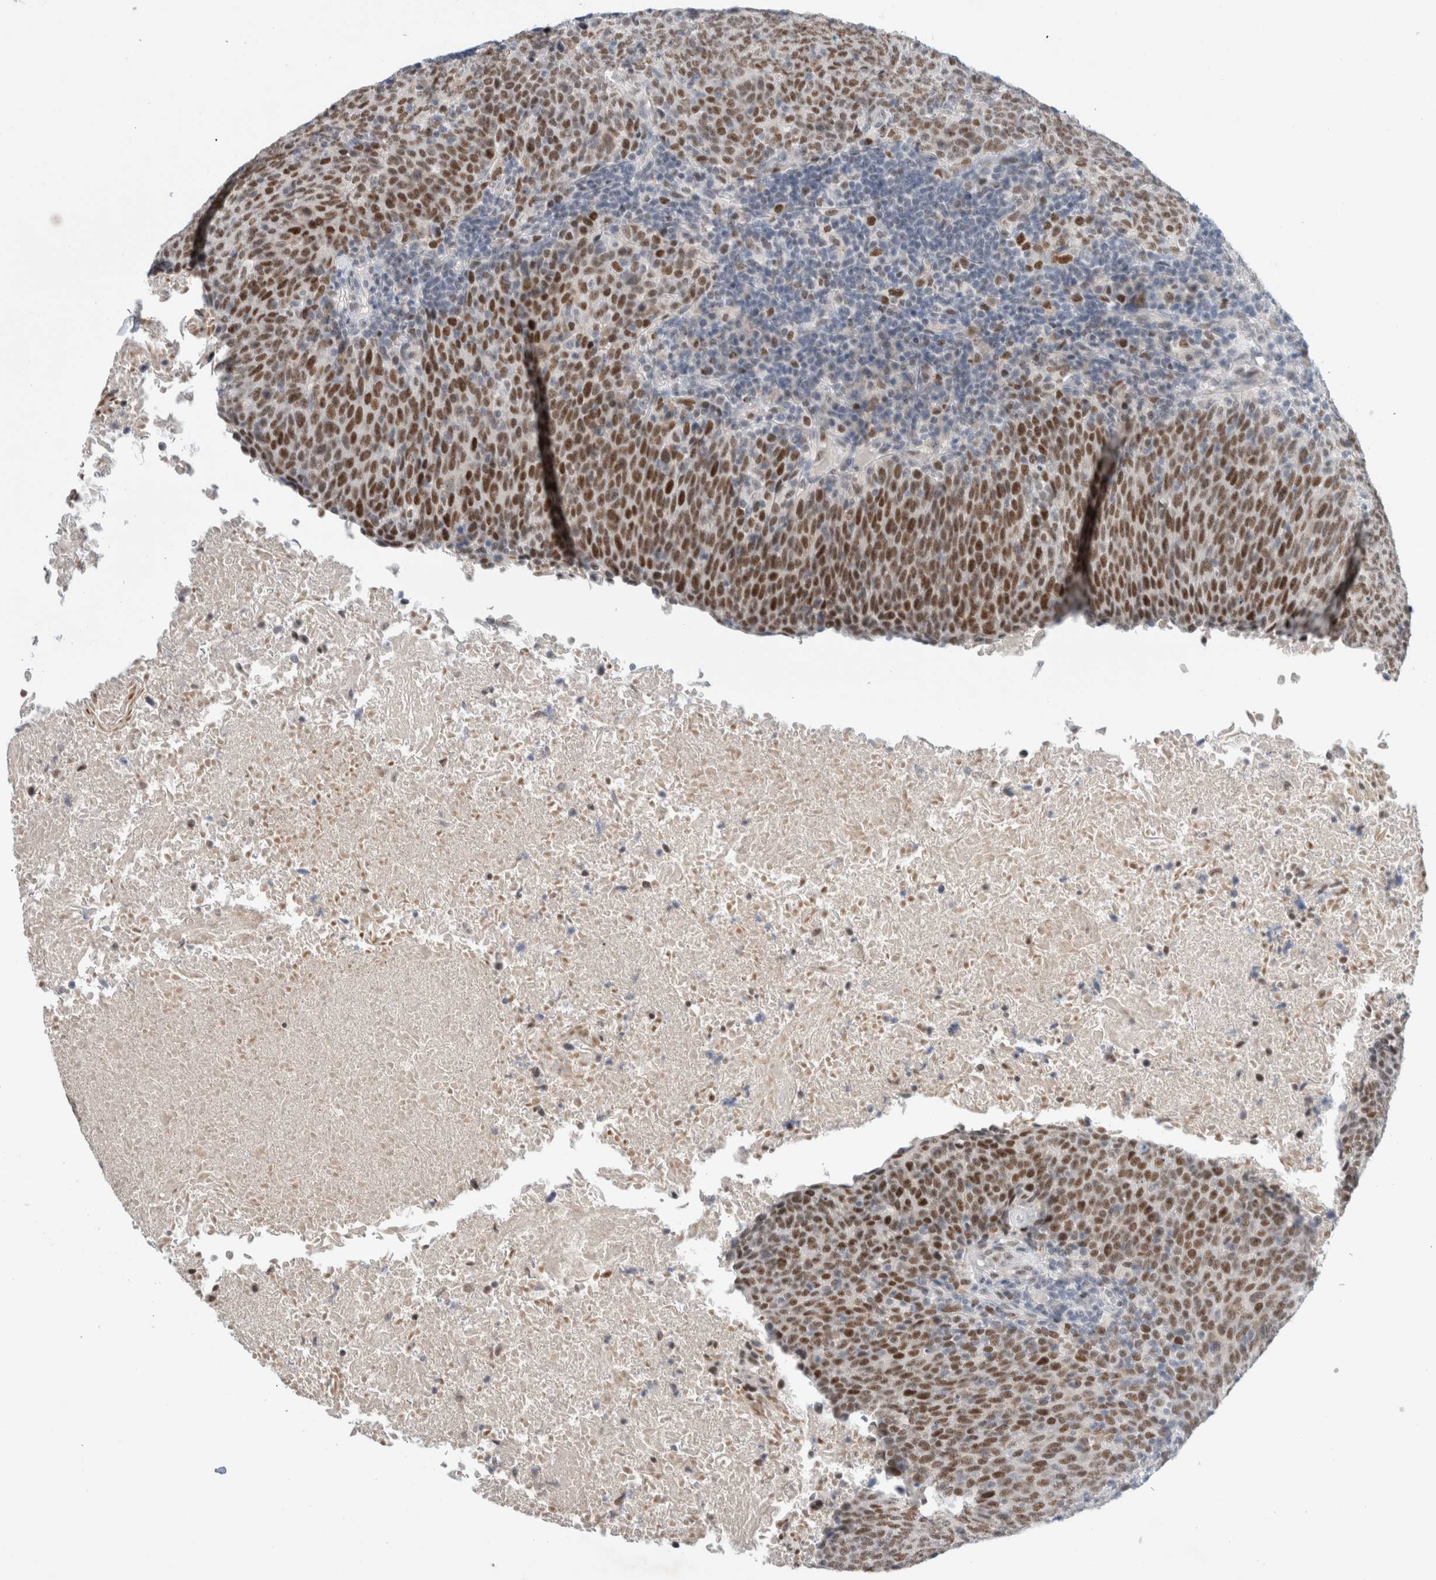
{"staining": {"intensity": "moderate", "quantity": ">75%", "location": "nuclear"}, "tissue": "head and neck cancer", "cell_type": "Tumor cells", "image_type": "cancer", "snomed": [{"axis": "morphology", "description": "Squamous cell carcinoma, NOS"}, {"axis": "morphology", "description": "Squamous cell carcinoma, metastatic, NOS"}, {"axis": "topography", "description": "Lymph node"}, {"axis": "topography", "description": "Head-Neck"}], "caption": "Immunohistochemistry of head and neck squamous cell carcinoma demonstrates medium levels of moderate nuclear expression in about >75% of tumor cells.", "gene": "KNL1", "patient": {"sex": "male", "age": 62}}